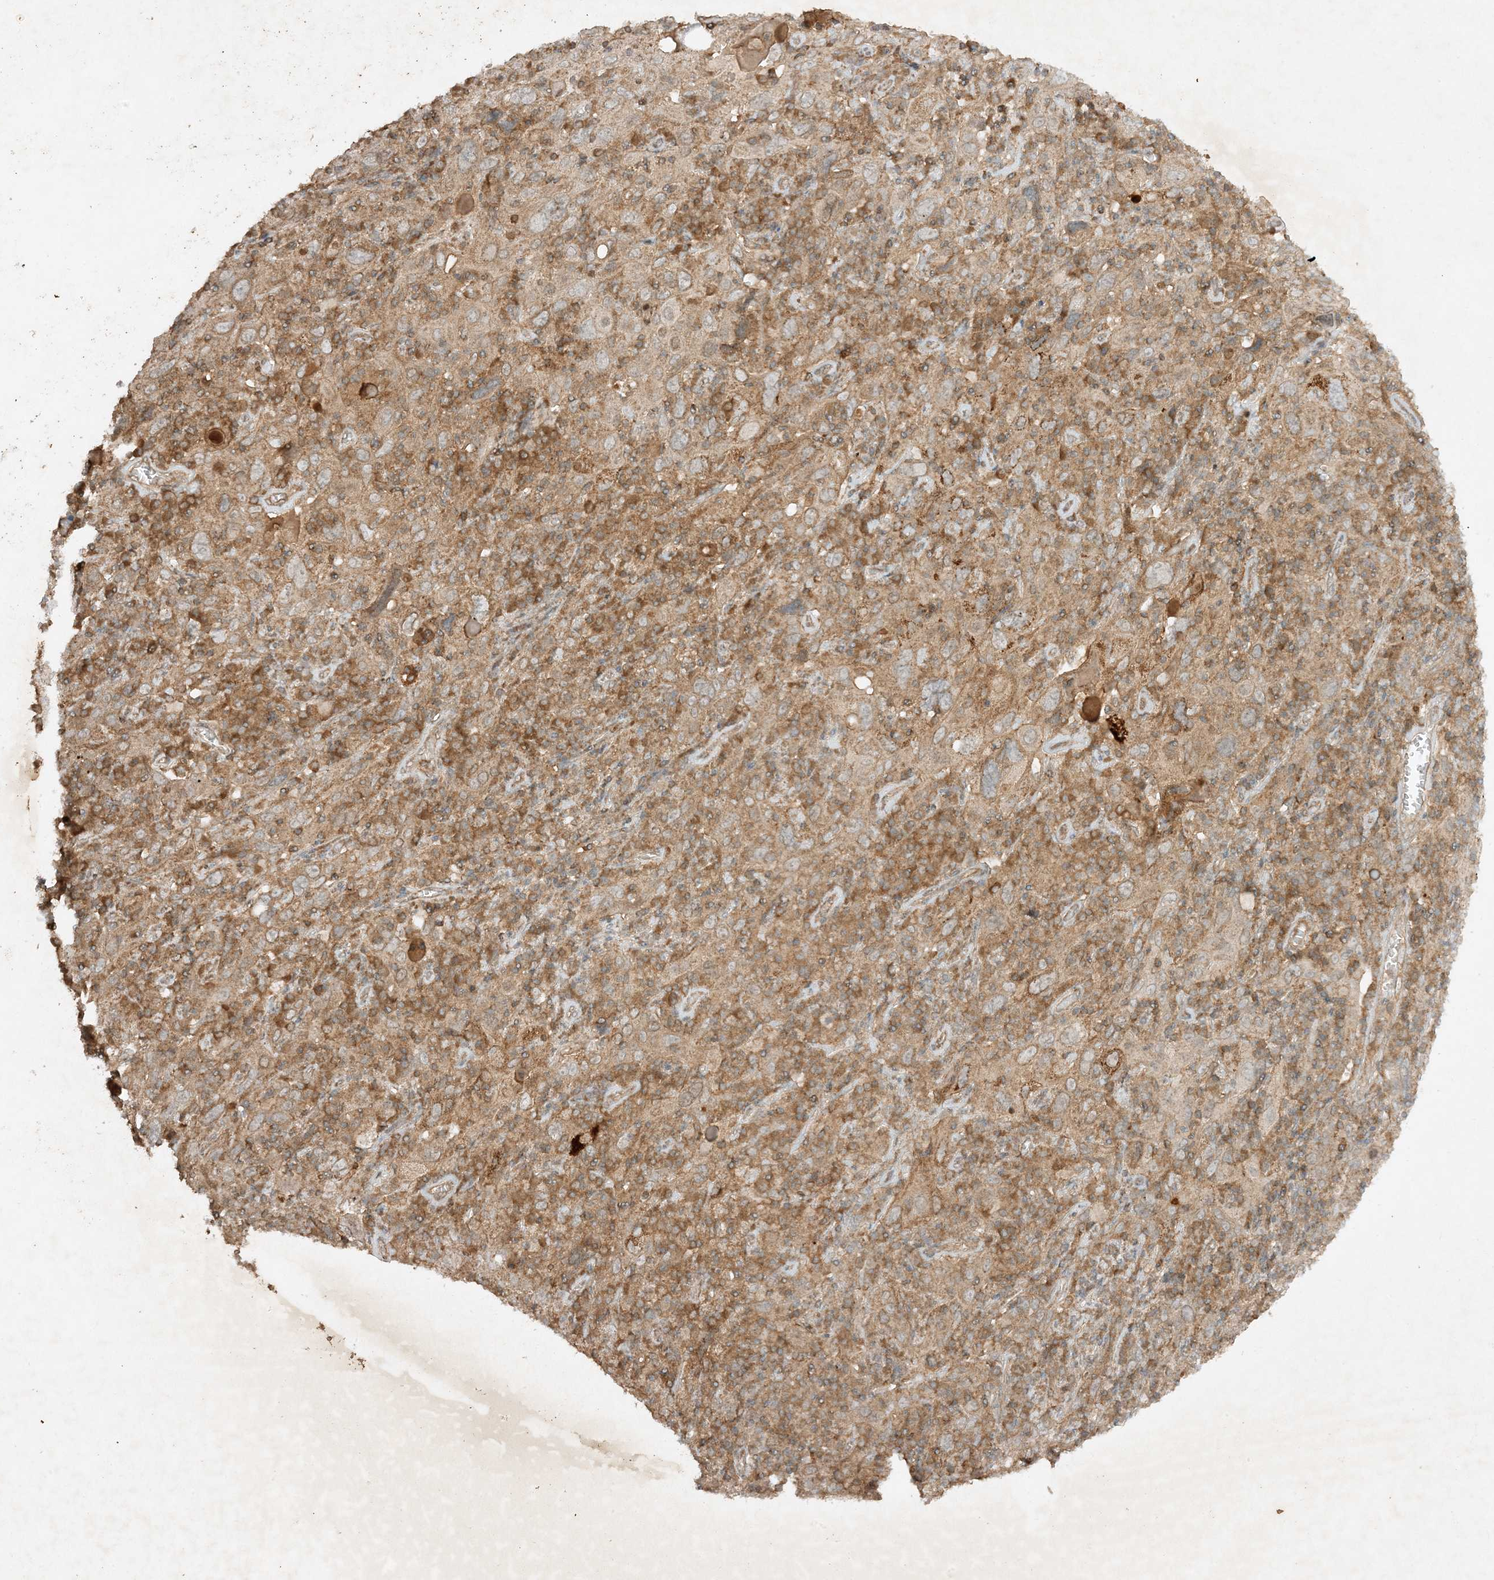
{"staining": {"intensity": "weak", "quantity": ">75%", "location": "cytoplasmic/membranous"}, "tissue": "cervical cancer", "cell_type": "Tumor cells", "image_type": "cancer", "snomed": [{"axis": "morphology", "description": "Squamous cell carcinoma, NOS"}, {"axis": "topography", "description": "Cervix"}], "caption": "A micrograph of cervical cancer stained for a protein reveals weak cytoplasmic/membranous brown staining in tumor cells.", "gene": "XRN1", "patient": {"sex": "female", "age": 46}}